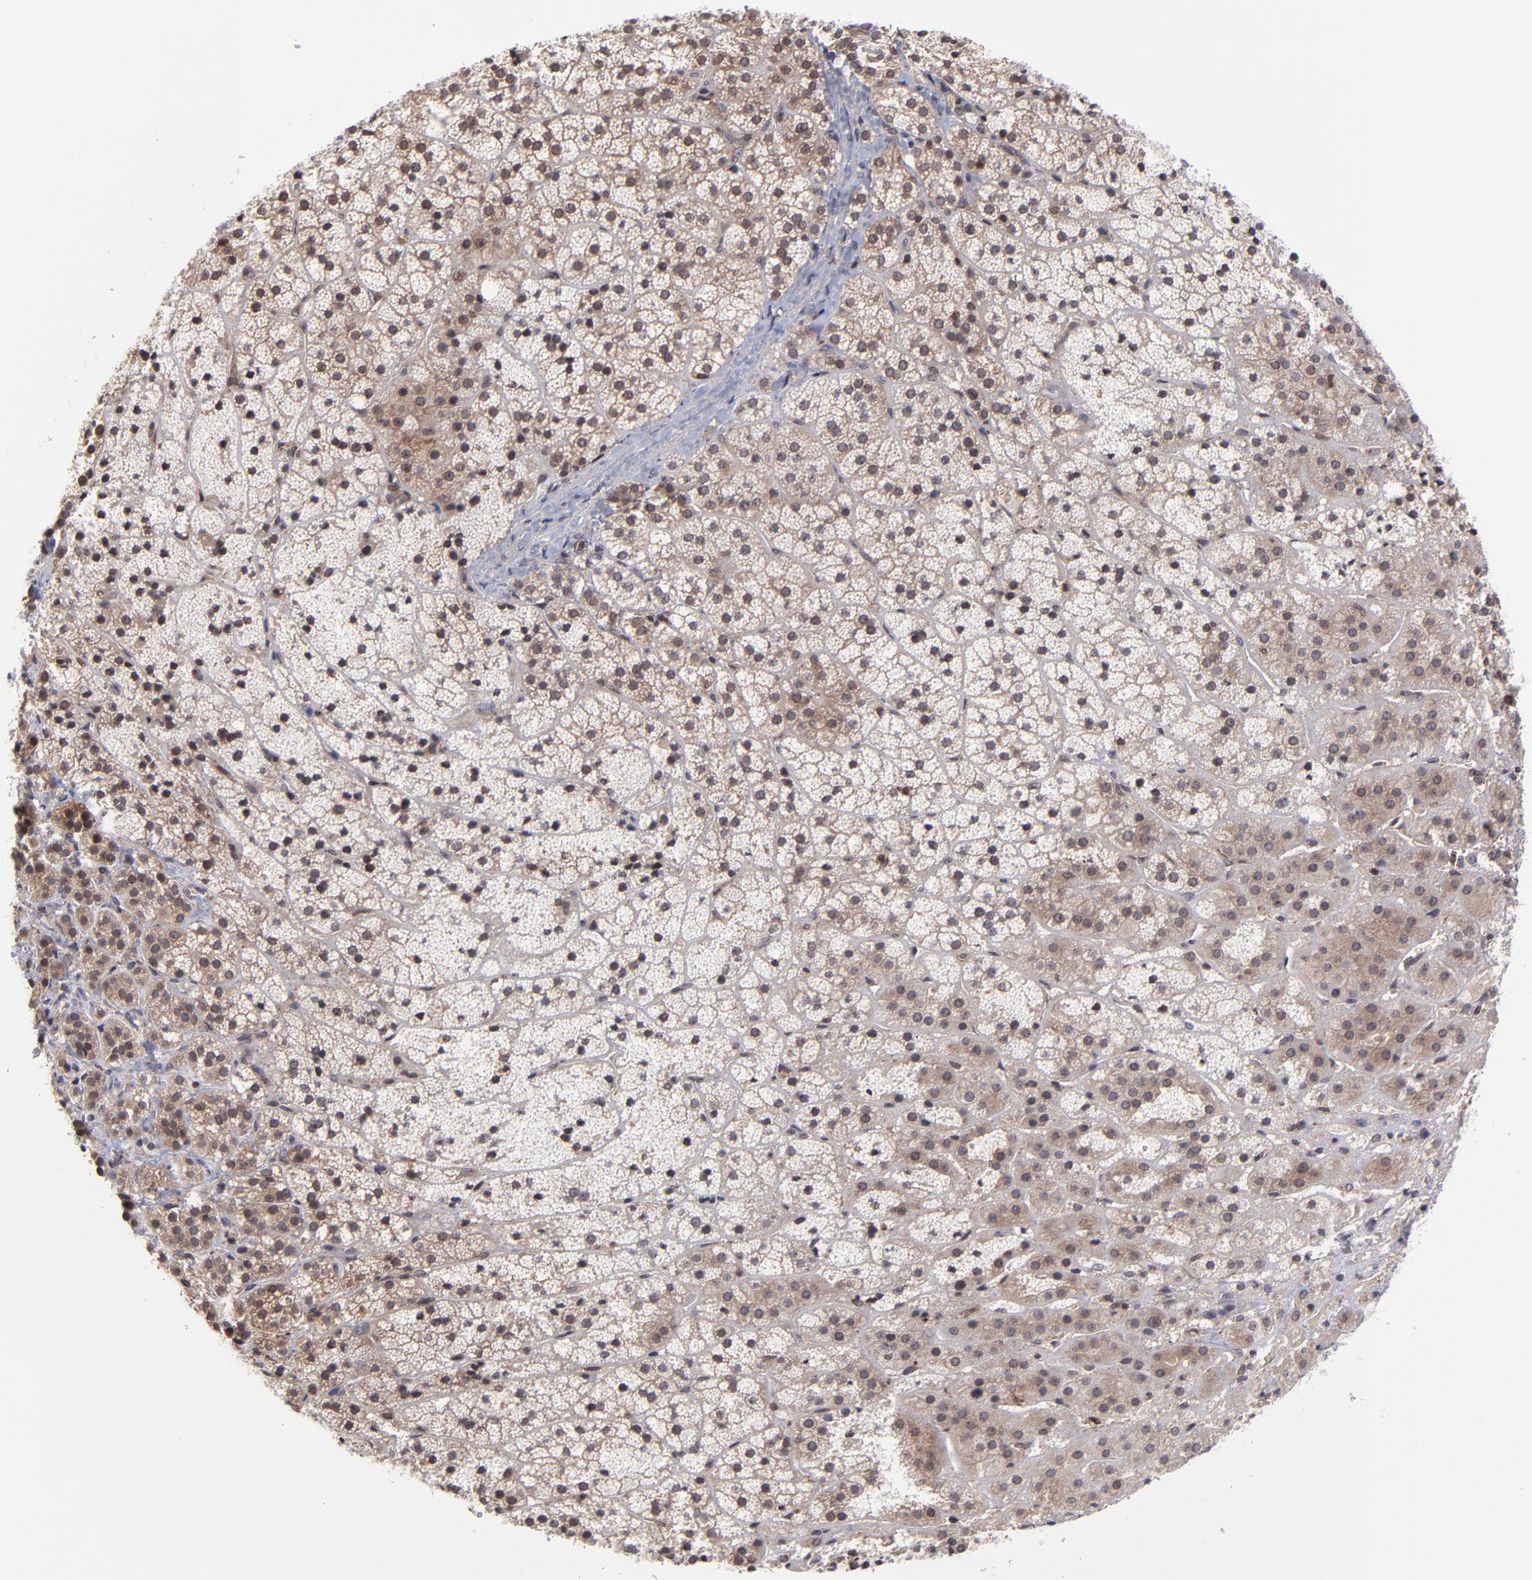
{"staining": {"intensity": "moderate", "quantity": ">75%", "location": "cytoplasmic/membranous,nuclear"}, "tissue": "adrenal gland", "cell_type": "Glandular cells", "image_type": "normal", "snomed": [{"axis": "morphology", "description": "Normal tissue, NOS"}, {"axis": "topography", "description": "Adrenal gland"}], "caption": "Glandular cells show moderate cytoplasmic/membranous,nuclear staining in about >75% of cells in unremarkable adrenal gland.", "gene": "UBE2L6", "patient": {"sex": "female", "age": 44}}